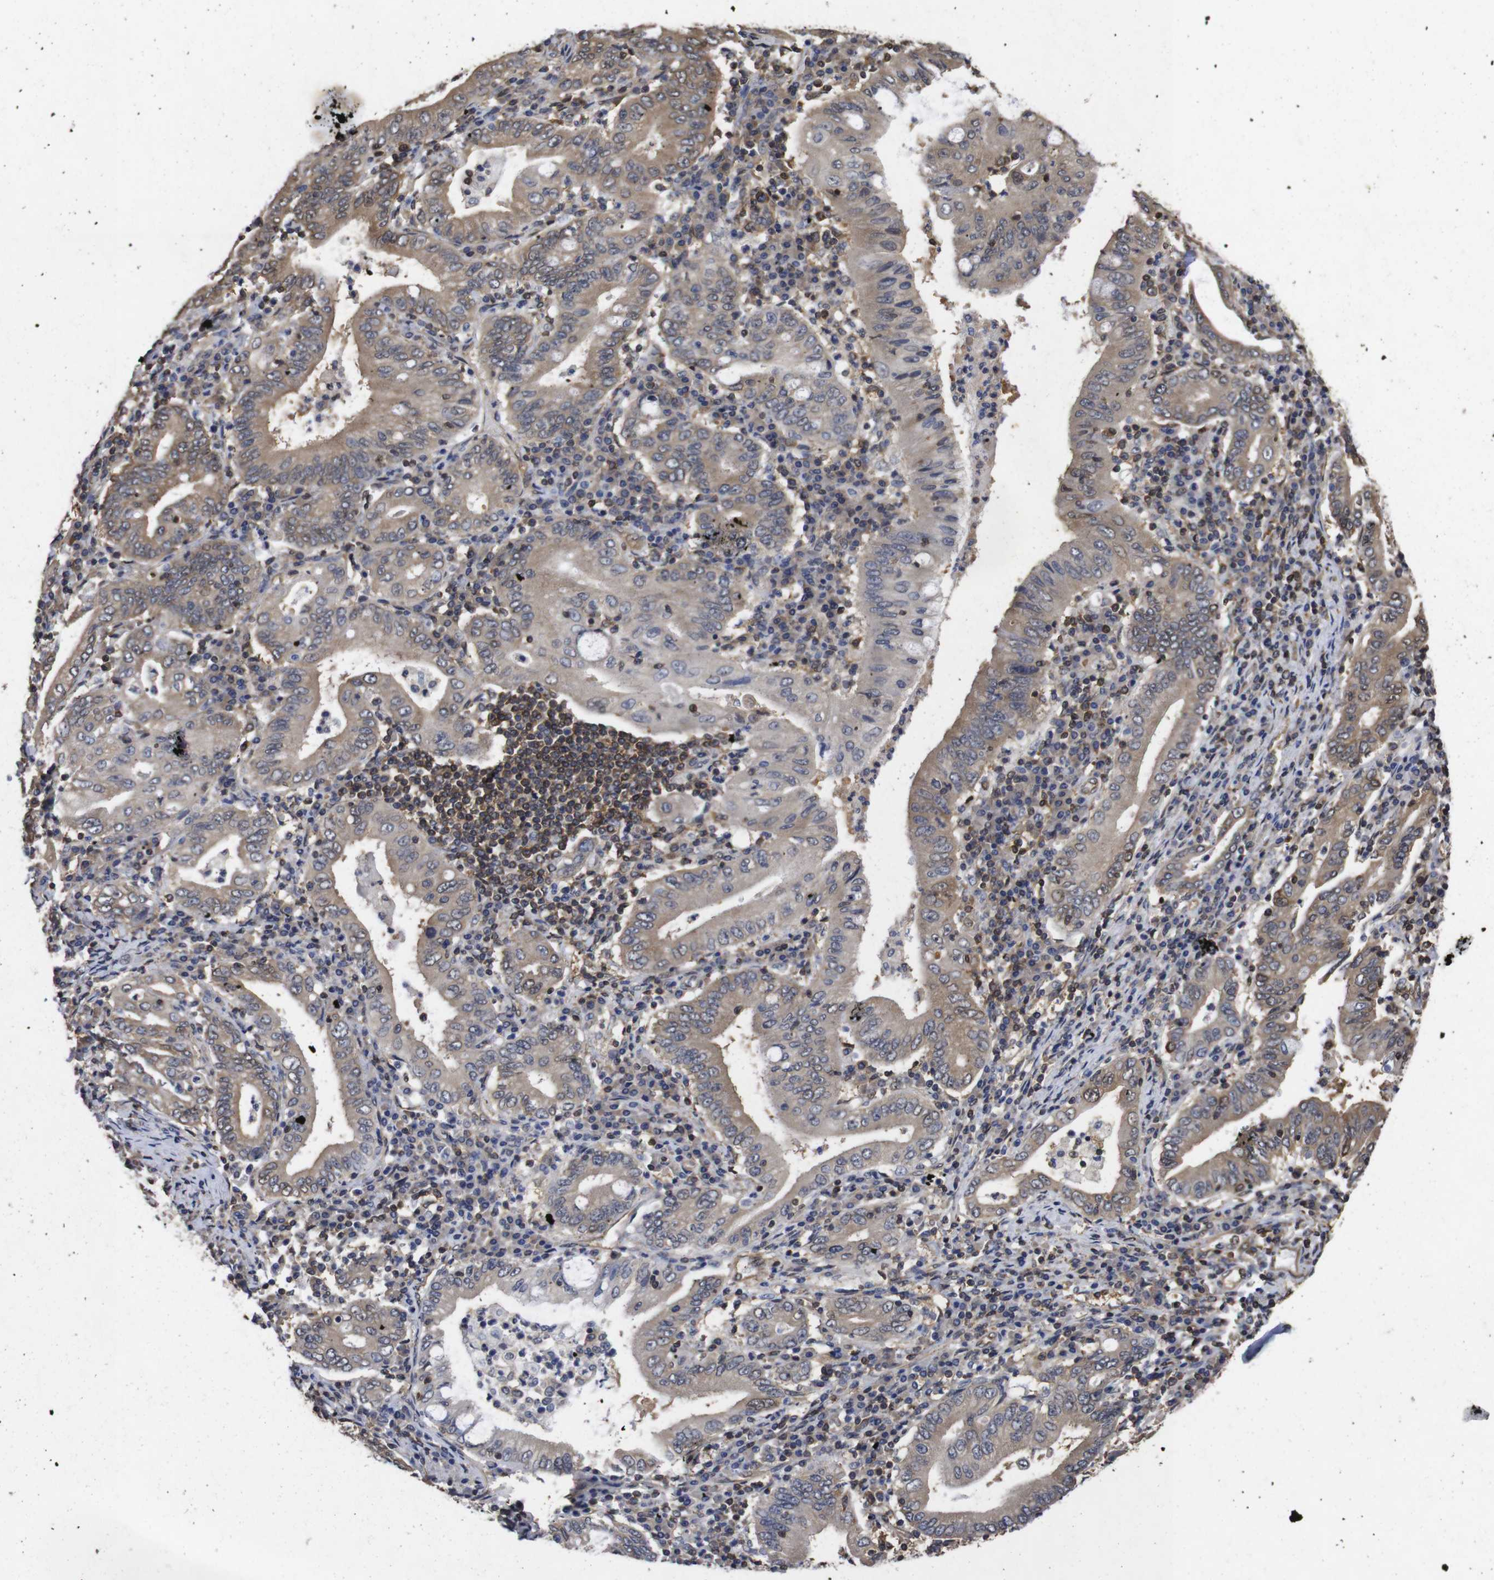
{"staining": {"intensity": "moderate", "quantity": ">75%", "location": "cytoplasmic/membranous"}, "tissue": "stomach cancer", "cell_type": "Tumor cells", "image_type": "cancer", "snomed": [{"axis": "morphology", "description": "Normal tissue, NOS"}, {"axis": "morphology", "description": "Adenocarcinoma, NOS"}, {"axis": "topography", "description": "Esophagus"}, {"axis": "topography", "description": "Stomach, upper"}, {"axis": "topography", "description": "Peripheral nerve tissue"}], "caption": "IHC (DAB (3,3'-diaminobenzidine)) staining of human stomach adenocarcinoma reveals moderate cytoplasmic/membranous protein expression in about >75% of tumor cells. (DAB IHC, brown staining for protein, blue staining for nuclei).", "gene": "SUMO3", "patient": {"sex": "male", "age": 62}}